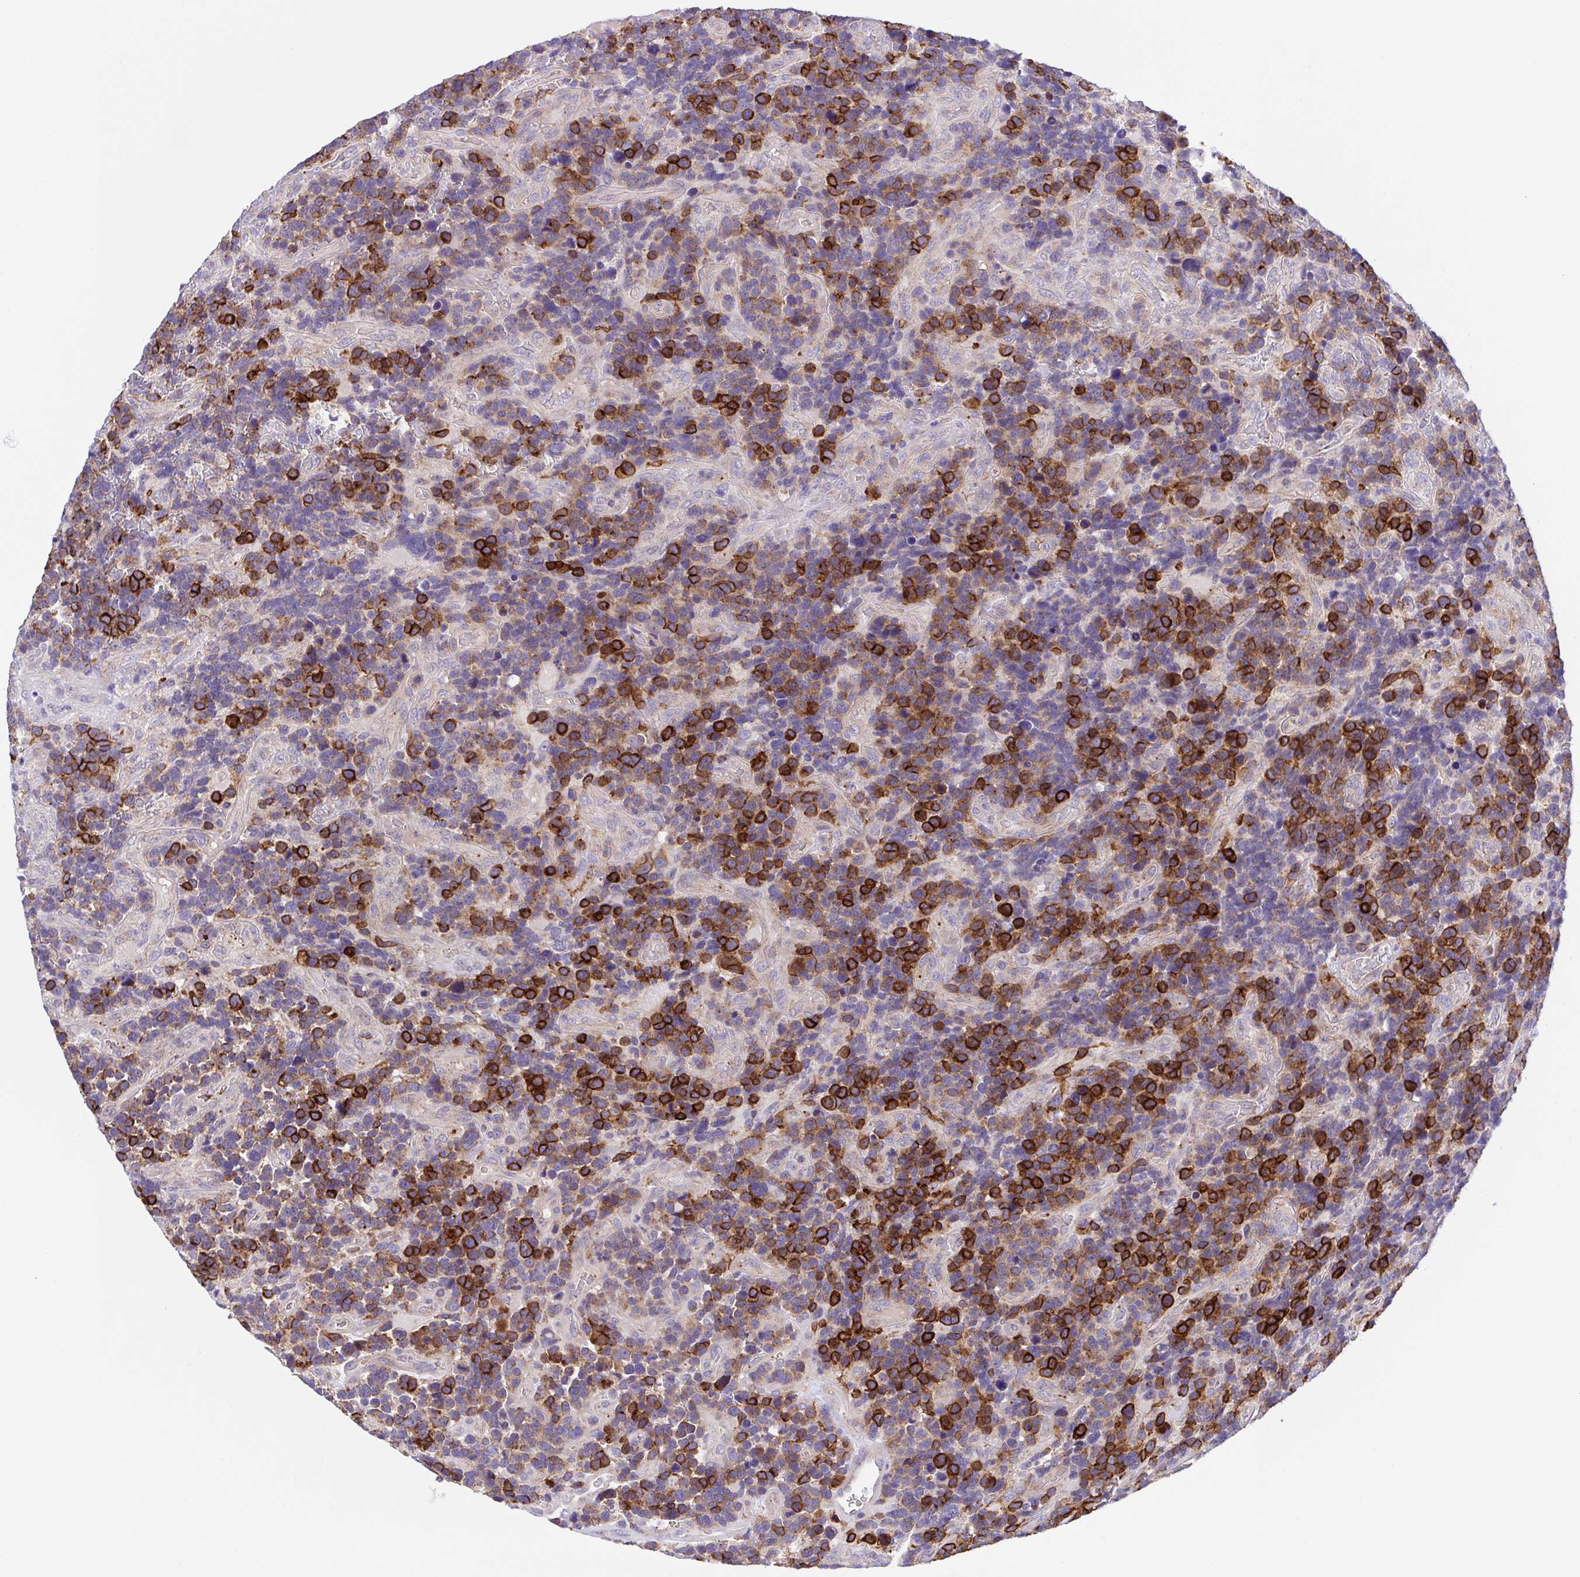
{"staining": {"intensity": "strong", "quantity": "25%-75%", "location": "cytoplasmic/membranous"}, "tissue": "glioma", "cell_type": "Tumor cells", "image_type": "cancer", "snomed": [{"axis": "morphology", "description": "Glioma, malignant, High grade"}, {"axis": "topography", "description": "Brain"}], "caption": "About 25%-75% of tumor cells in malignant glioma (high-grade) reveal strong cytoplasmic/membranous protein staining as visualized by brown immunohistochemical staining.", "gene": "SLC13A1", "patient": {"sex": "male", "age": 33}}